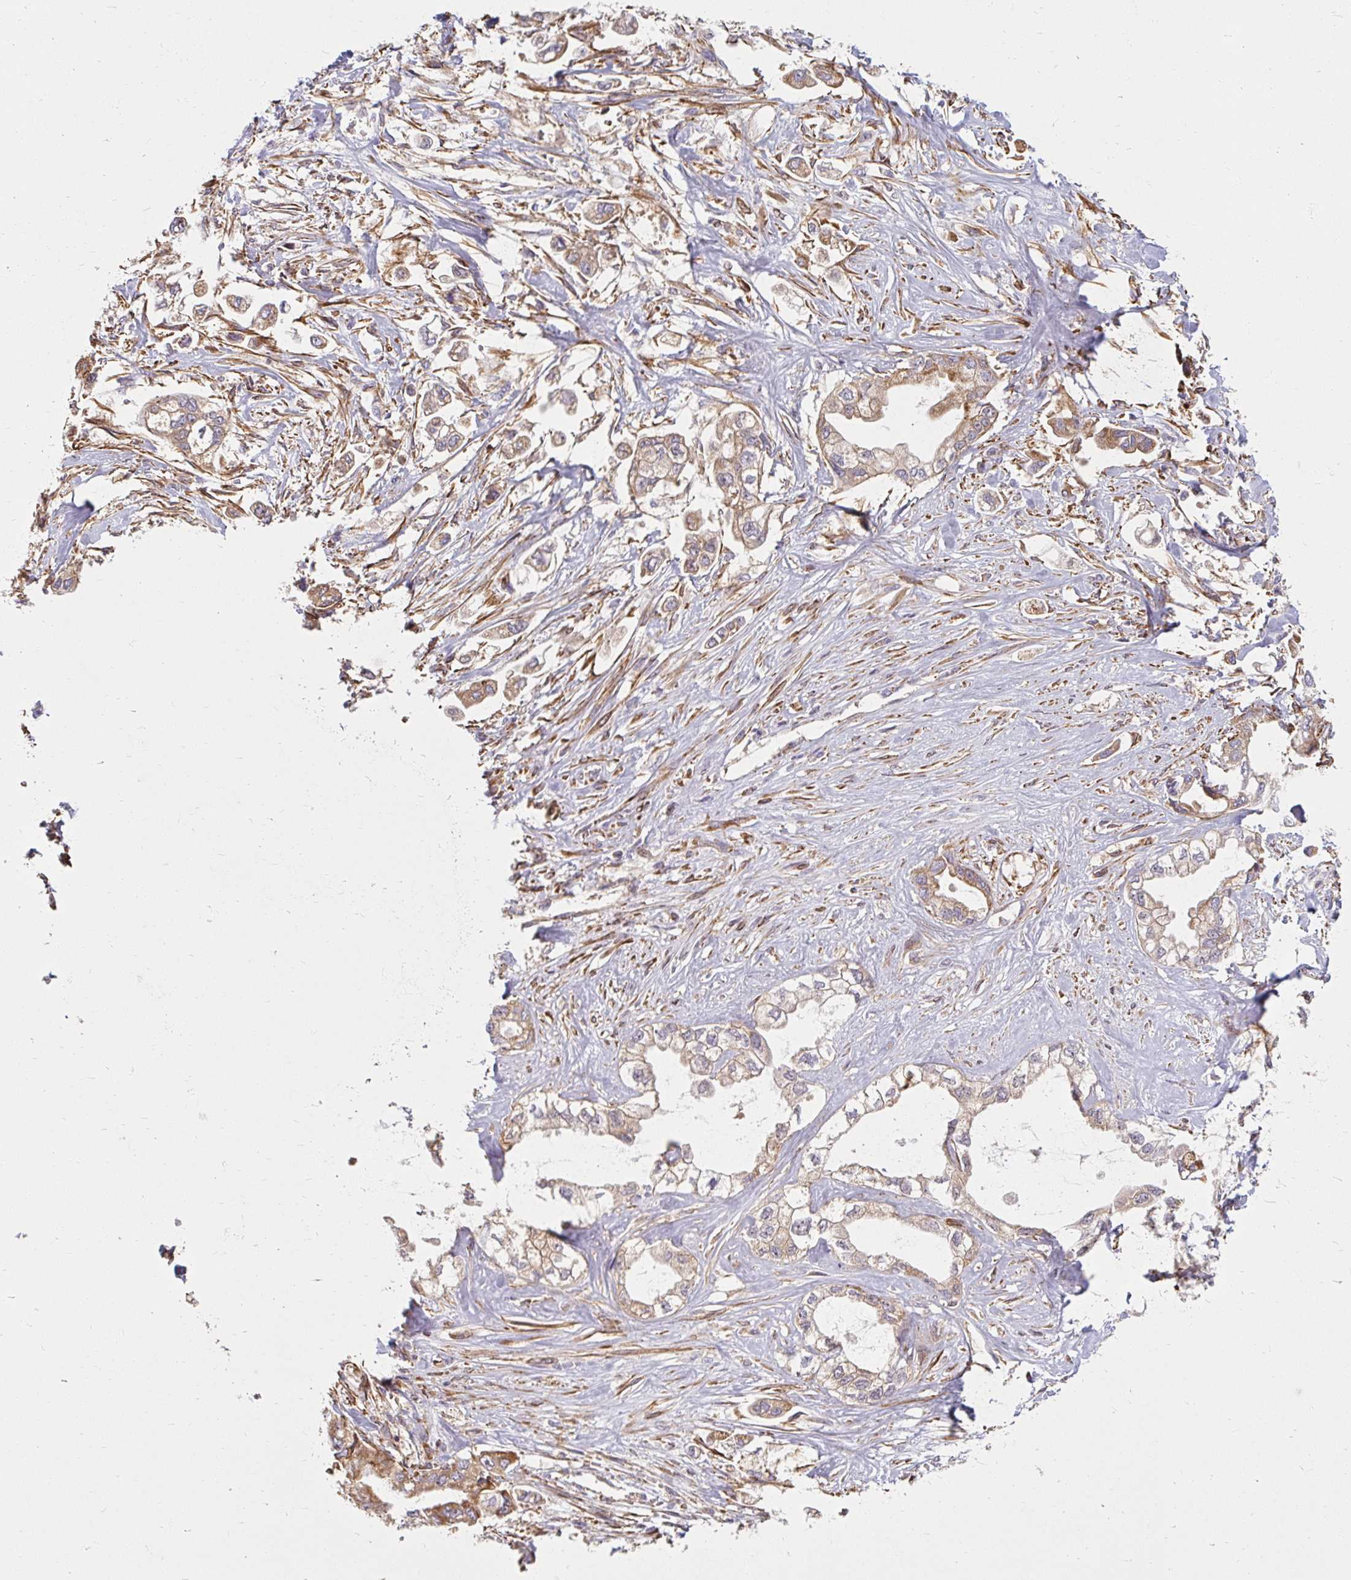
{"staining": {"intensity": "weak", "quantity": ">75%", "location": "cytoplasmic/membranous"}, "tissue": "stomach cancer", "cell_type": "Tumor cells", "image_type": "cancer", "snomed": [{"axis": "morphology", "description": "Adenocarcinoma, NOS"}, {"axis": "topography", "description": "Stomach"}], "caption": "Protein staining by immunohistochemistry demonstrates weak cytoplasmic/membranous expression in approximately >75% of tumor cells in adenocarcinoma (stomach). The protein of interest is shown in brown color, while the nuclei are stained blue.", "gene": "BTF3", "patient": {"sex": "male", "age": 62}}